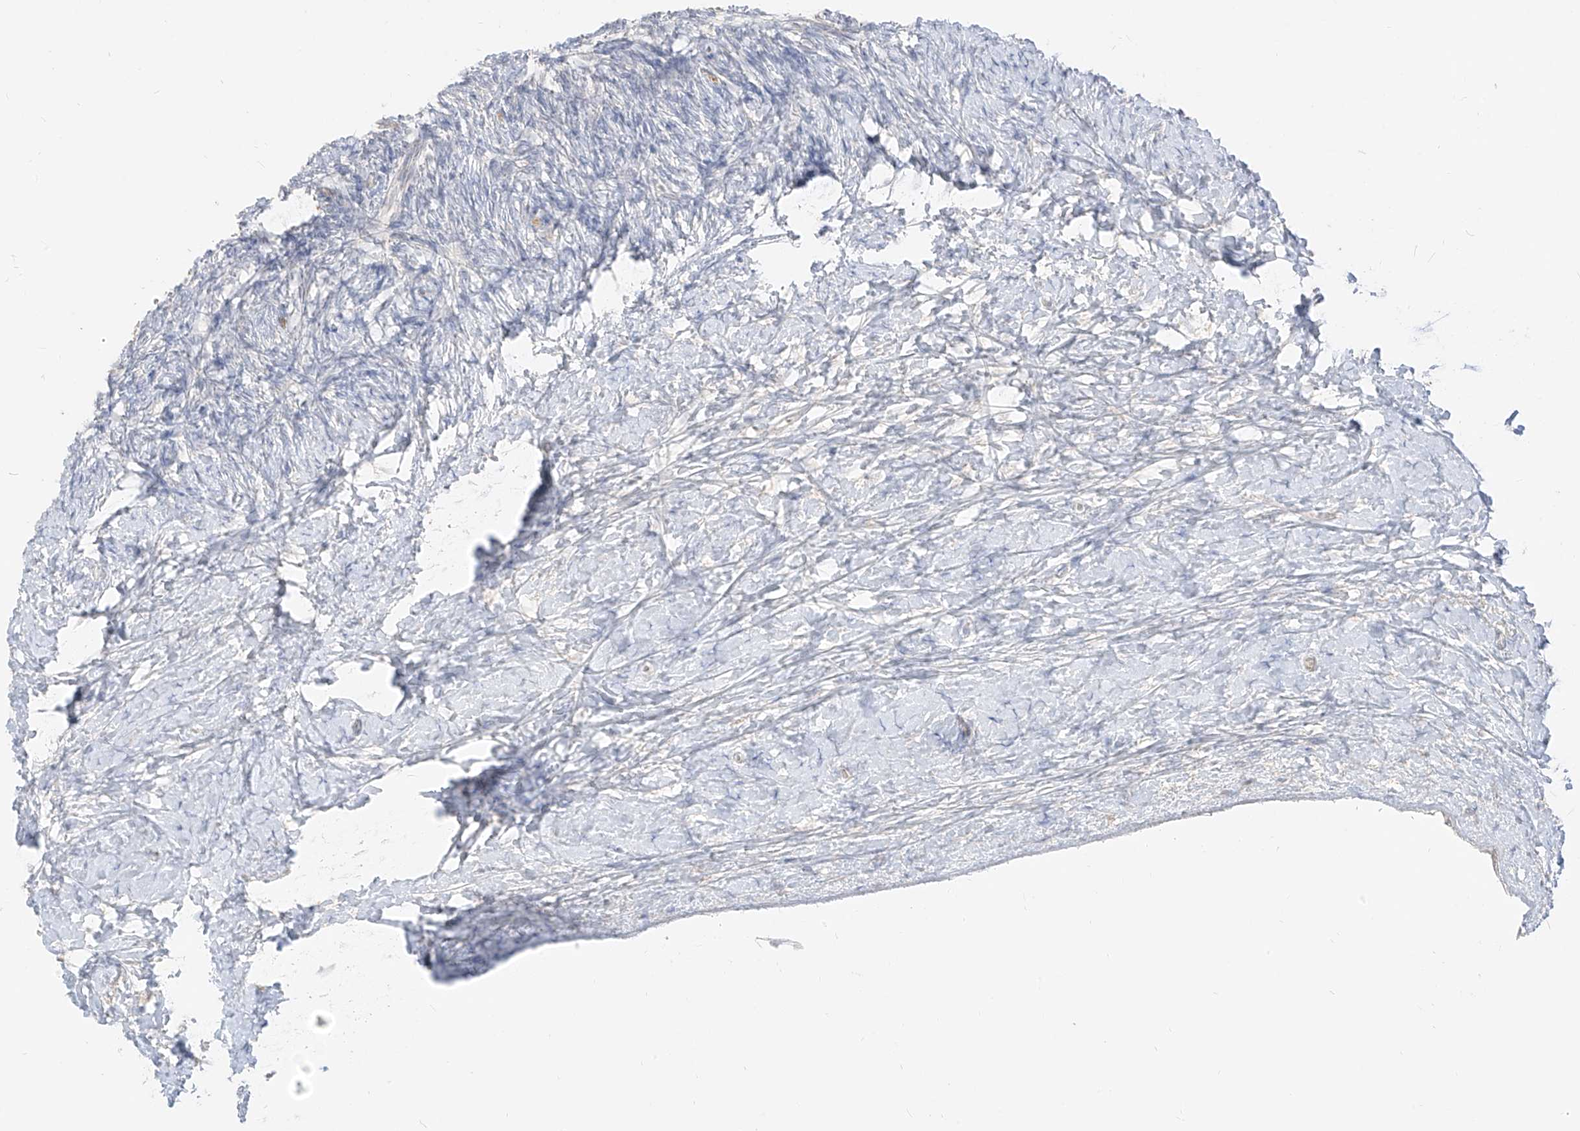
{"staining": {"intensity": "negative", "quantity": "none", "location": "none"}, "tissue": "ovary", "cell_type": "Ovarian stroma cells", "image_type": "normal", "snomed": [{"axis": "morphology", "description": "Normal tissue, NOS"}, {"axis": "morphology", "description": "Developmental malformation"}, {"axis": "topography", "description": "Ovary"}], "caption": "Normal ovary was stained to show a protein in brown. There is no significant staining in ovarian stroma cells. (DAB (3,3'-diaminobenzidine) immunohistochemistry (IHC) visualized using brightfield microscopy, high magnification).", "gene": "ZIM3", "patient": {"sex": "female", "age": 39}}